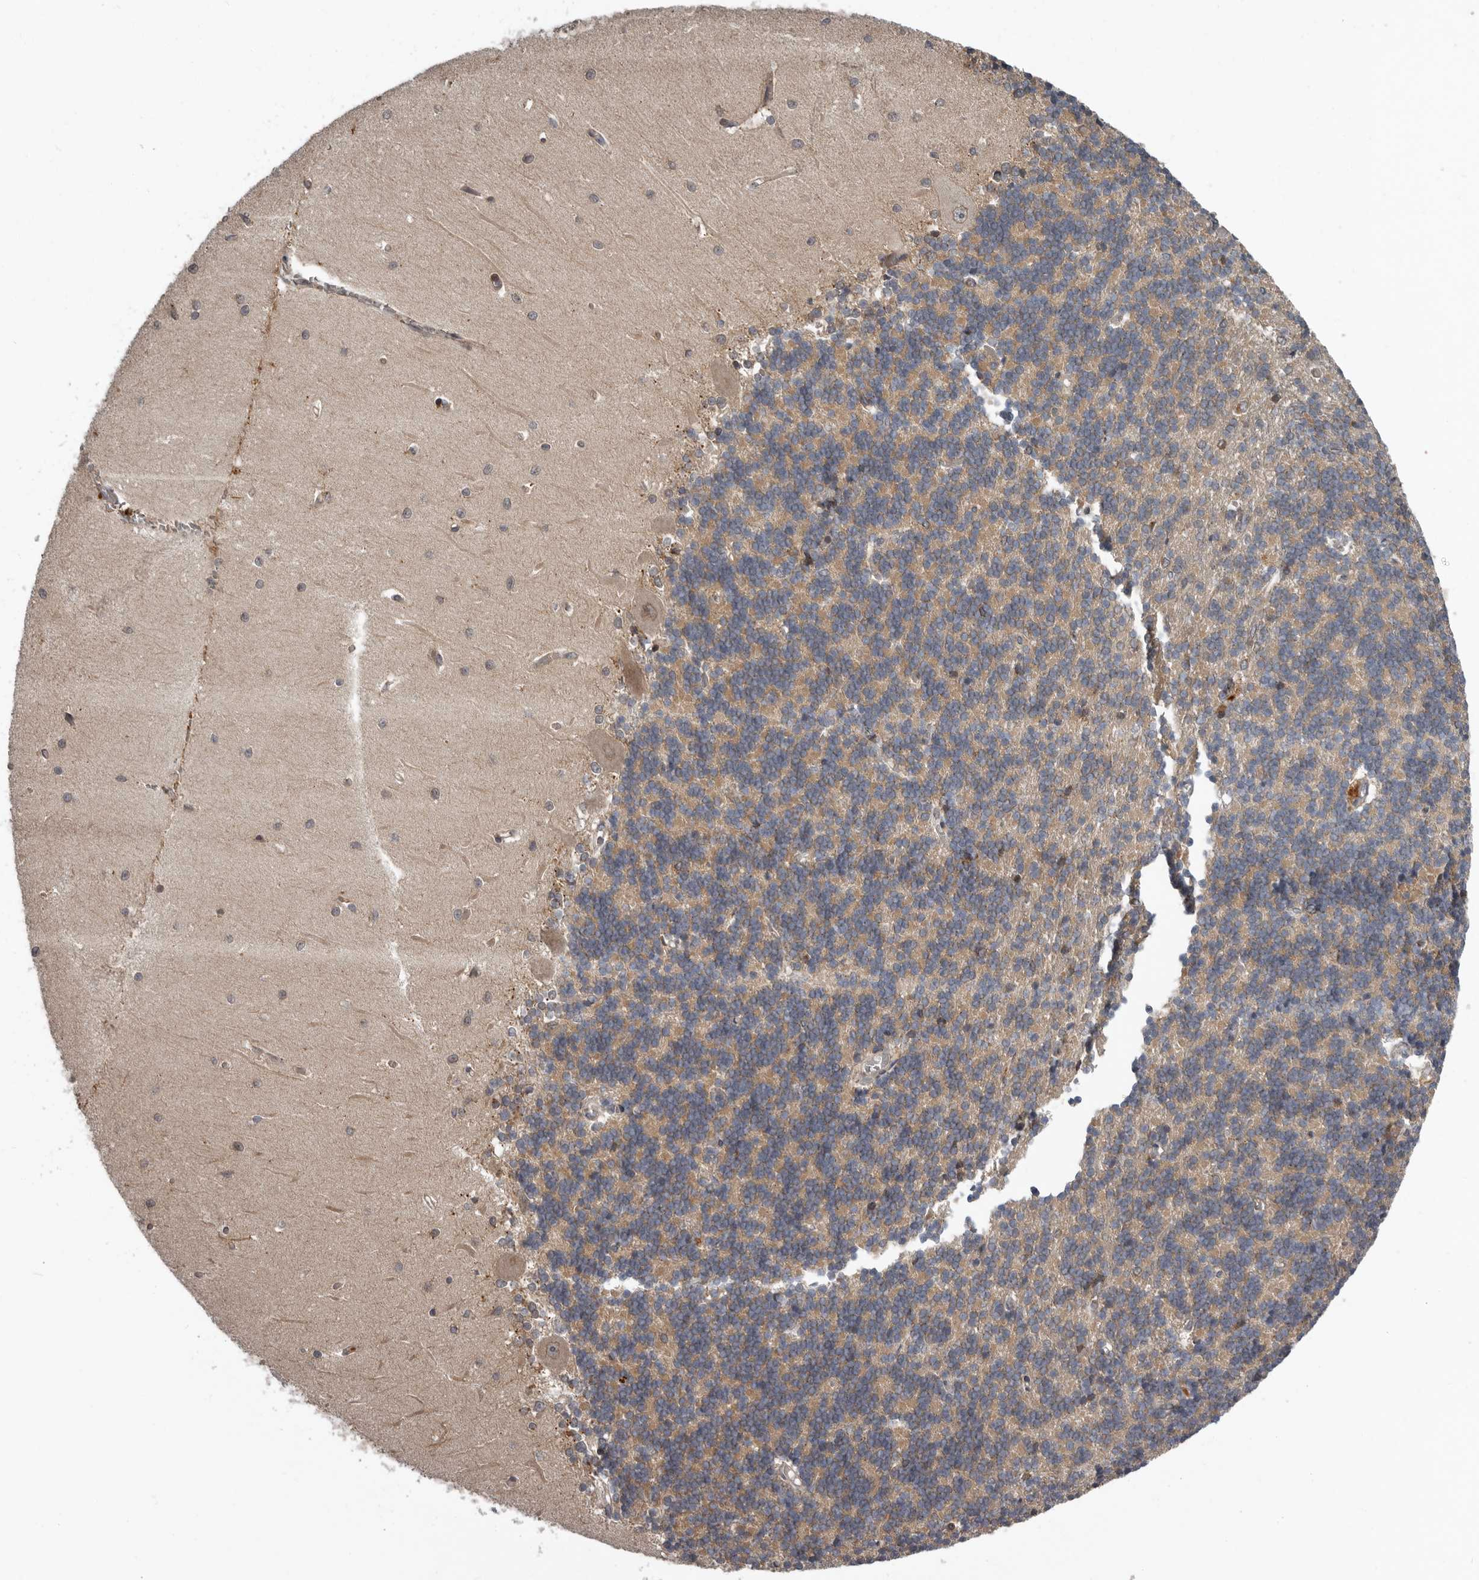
{"staining": {"intensity": "moderate", "quantity": ">75%", "location": "cytoplasmic/membranous"}, "tissue": "cerebellum", "cell_type": "Cells in granular layer", "image_type": "normal", "snomed": [{"axis": "morphology", "description": "Normal tissue, NOS"}, {"axis": "topography", "description": "Cerebellum"}], "caption": "Cerebellum stained with DAB (3,3'-diaminobenzidine) IHC reveals medium levels of moderate cytoplasmic/membranous positivity in about >75% of cells in granular layer. (DAB IHC, brown staining for protein, blue staining for nuclei).", "gene": "FGFR4", "patient": {"sex": "male", "age": 37}}